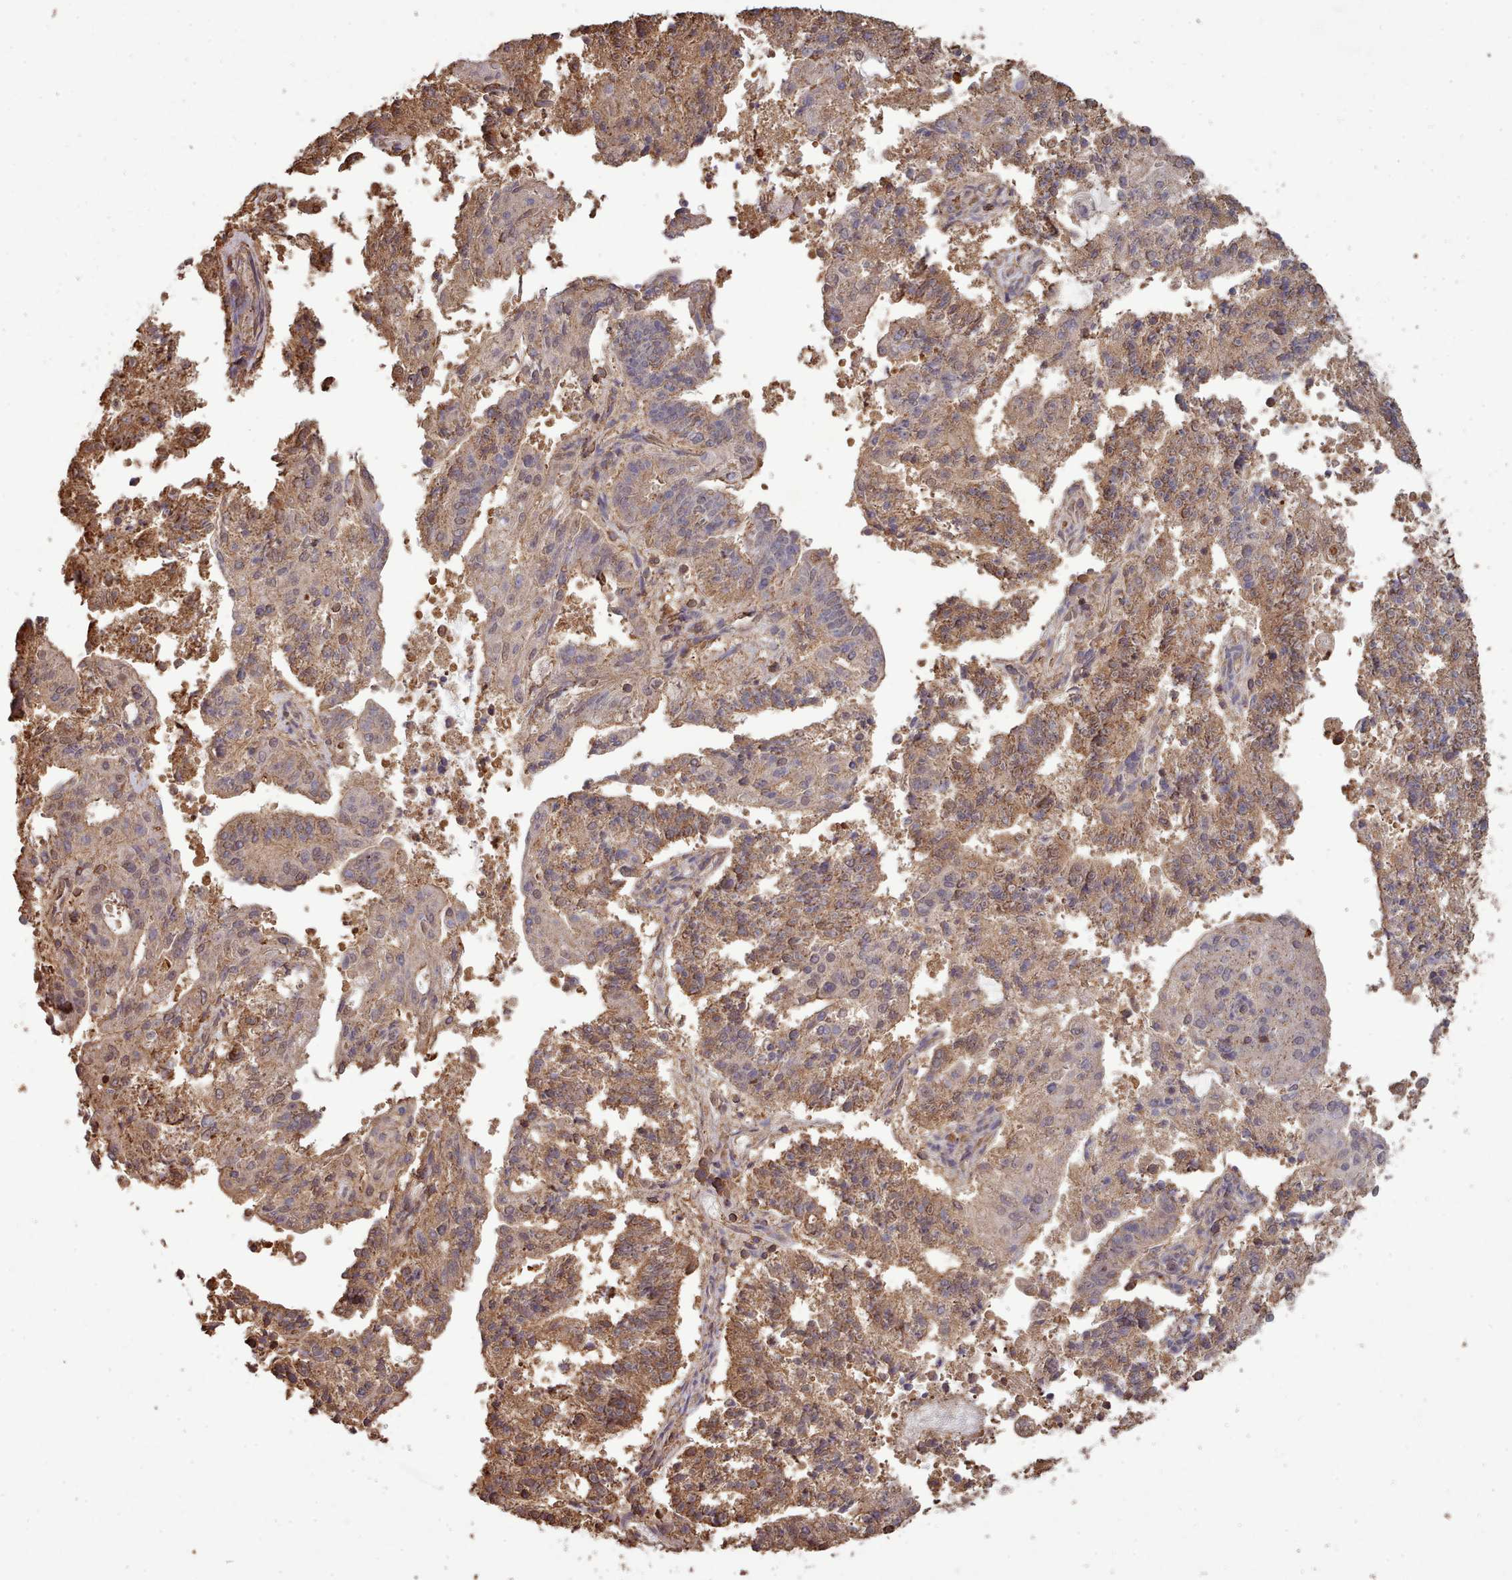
{"staining": {"intensity": "moderate", "quantity": ">75%", "location": "cytoplasmic/membranous"}, "tissue": "endometrial cancer", "cell_type": "Tumor cells", "image_type": "cancer", "snomed": [{"axis": "morphology", "description": "Adenocarcinoma, NOS"}, {"axis": "topography", "description": "Endometrium"}], "caption": "A medium amount of moderate cytoplasmic/membranous expression is identified in about >75% of tumor cells in adenocarcinoma (endometrial) tissue.", "gene": "METRN", "patient": {"sex": "female", "age": 82}}